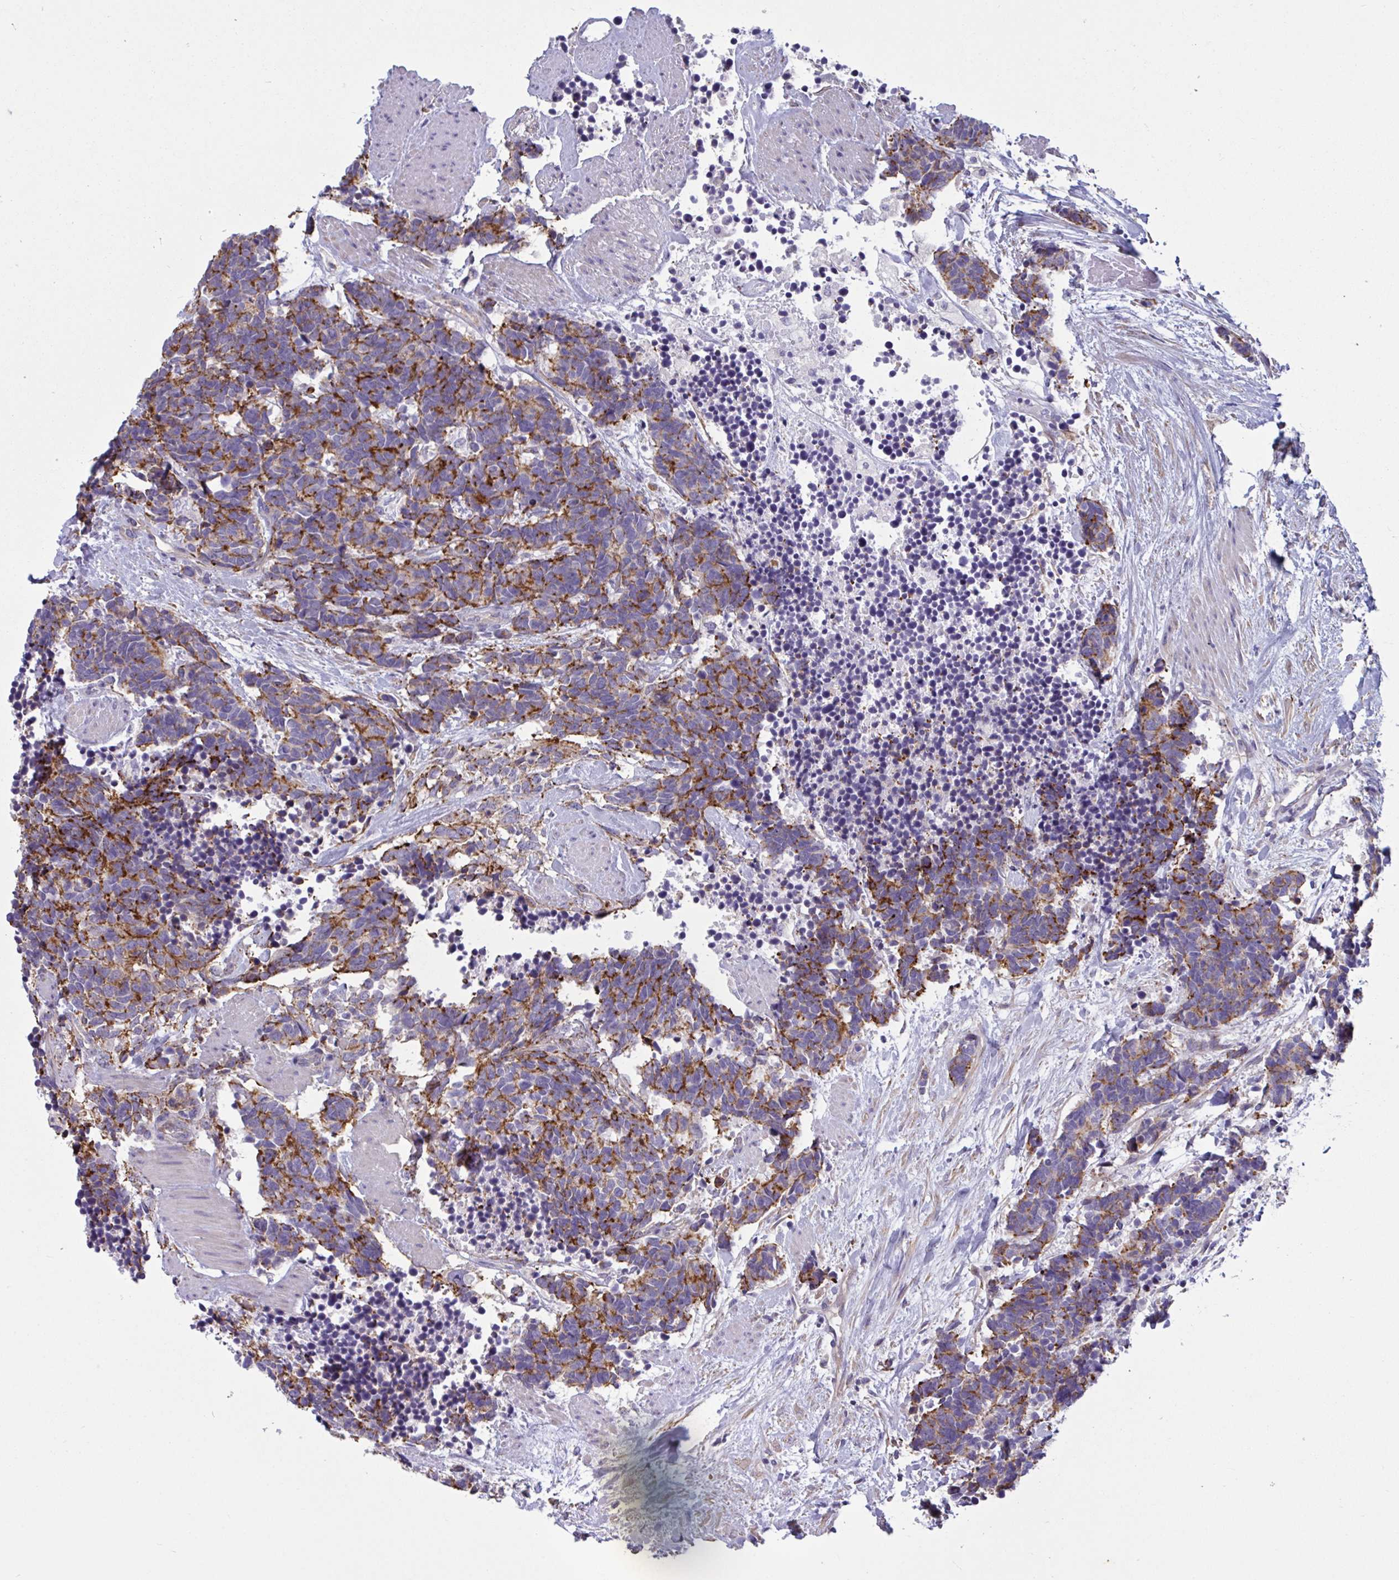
{"staining": {"intensity": "strong", "quantity": ">75%", "location": "cytoplasmic/membranous"}, "tissue": "carcinoid", "cell_type": "Tumor cells", "image_type": "cancer", "snomed": [{"axis": "morphology", "description": "Carcinoma, NOS"}, {"axis": "morphology", "description": "Carcinoid, malignant, NOS"}, {"axis": "topography", "description": "Prostate"}], "caption": "Immunohistochemistry photomicrograph of carcinoid (malignant) stained for a protein (brown), which demonstrates high levels of strong cytoplasmic/membranous expression in approximately >75% of tumor cells.", "gene": "SLC66A1", "patient": {"sex": "male", "age": 57}}